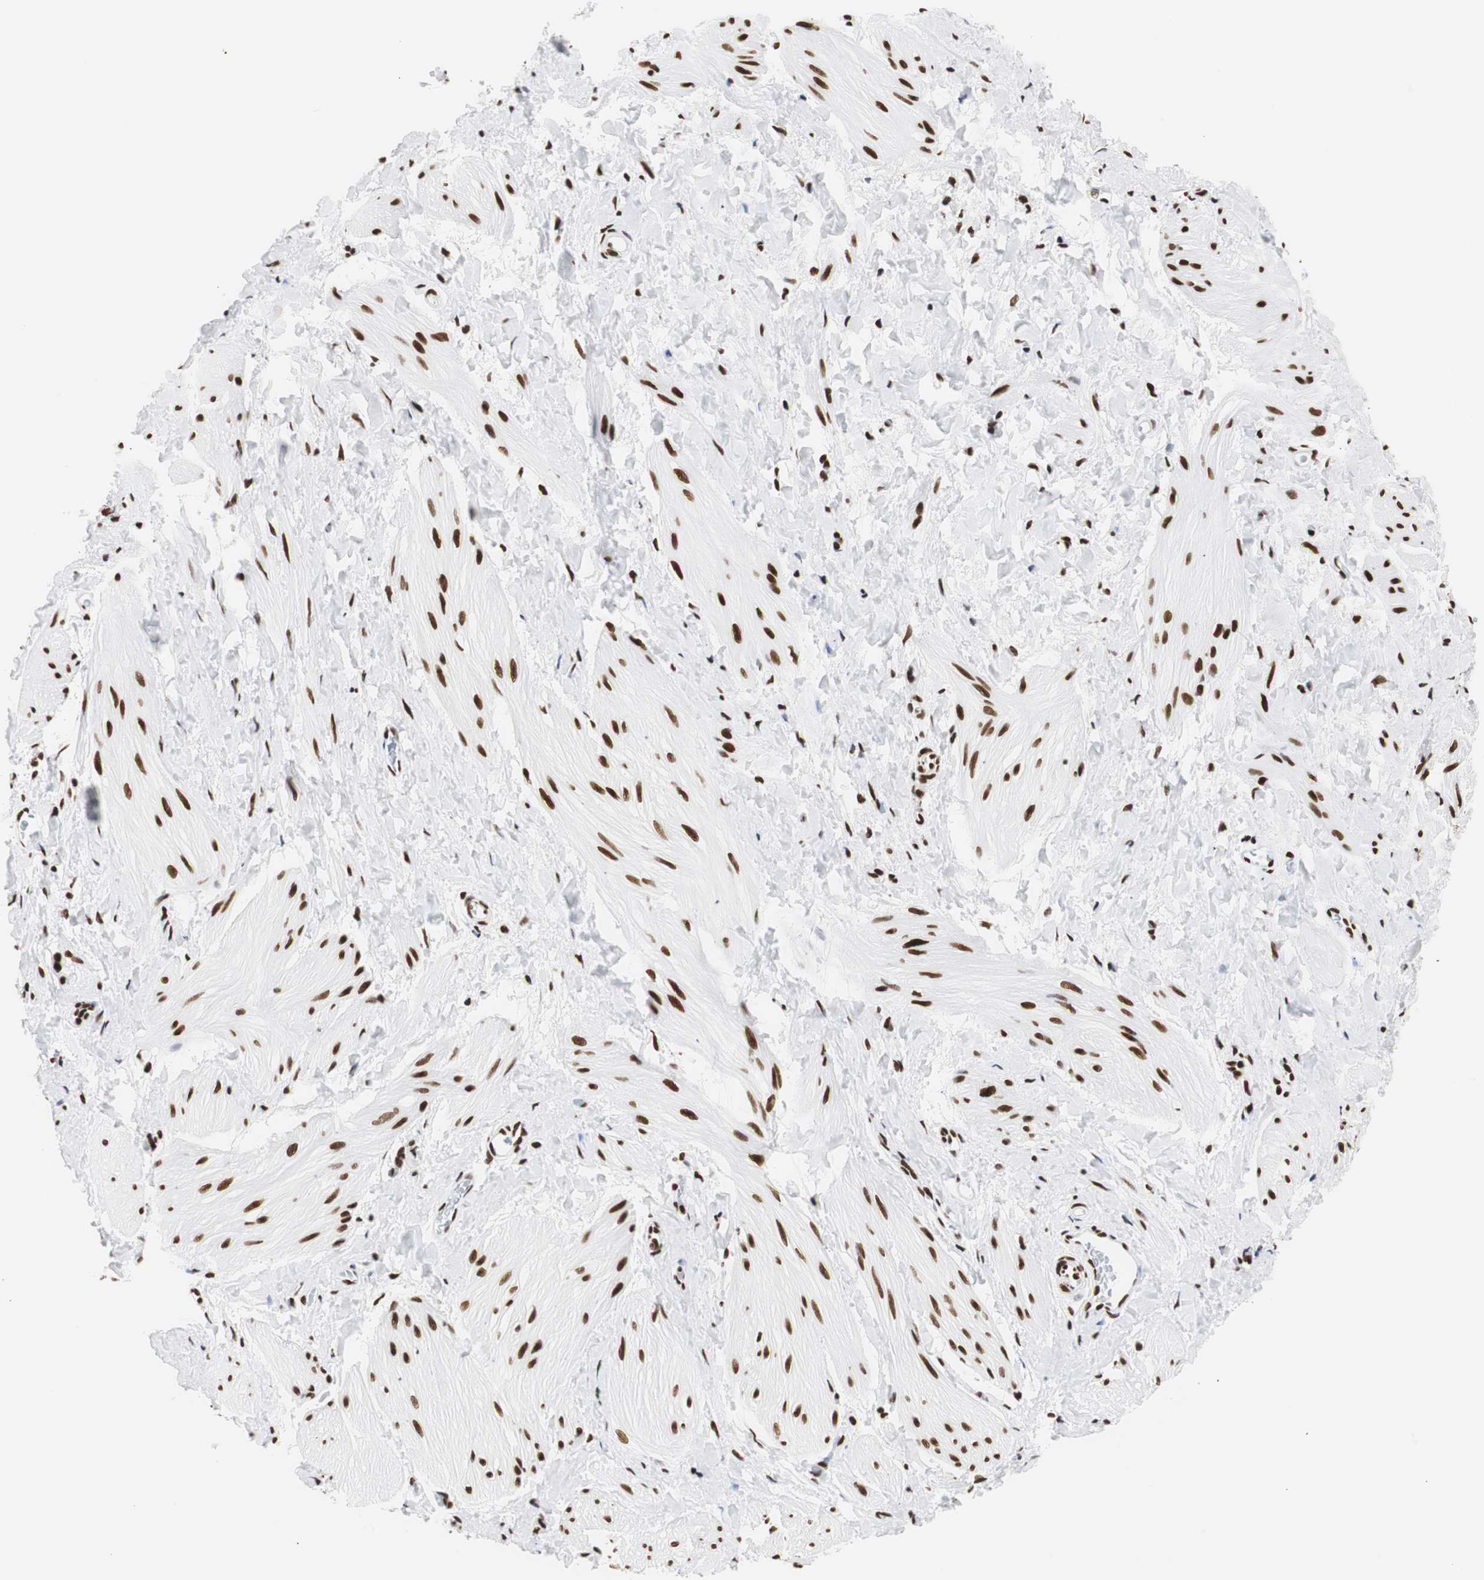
{"staining": {"intensity": "strong", "quantity": ">75%", "location": "nuclear"}, "tissue": "smooth muscle", "cell_type": "Smooth muscle cells", "image_type": "normal", "snomed": [{"axis": "morphology", "description": "Normal tissue, NOS"}, {"axis": "topography", "description": "Smooth muscle"}], "caption": "A micrograph of human smooth muscle stained for a protein shows strong nuclear brown staining in smooth muscle cells. Nuclei are stained in blue.", "gene": "HNRNPH2", "patient": {"sex": "male", "age": 16}}